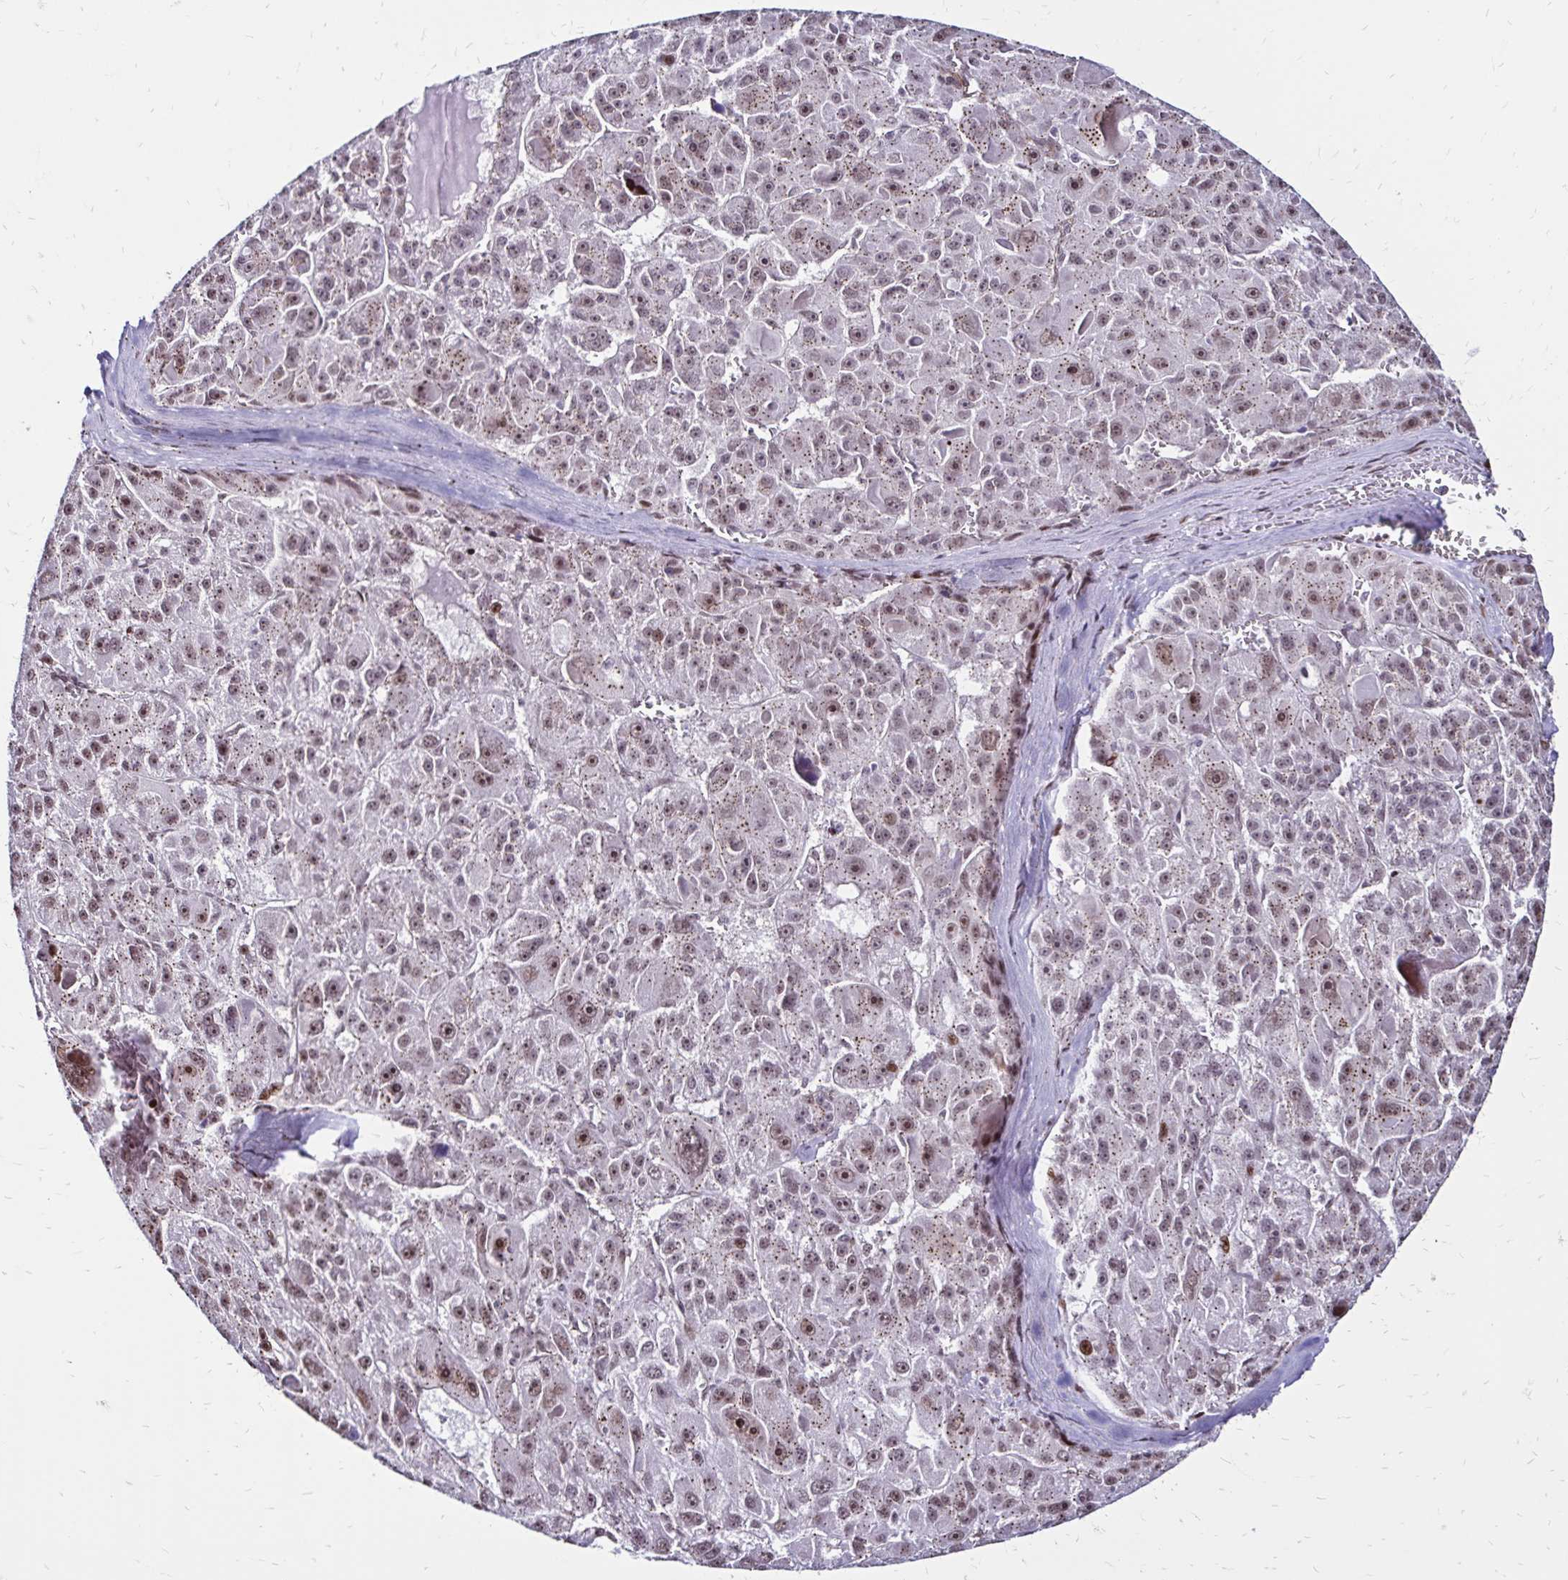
{"staining": {"intensity": "weak", "quantity": ">75%", "location": "cytoplasmic/membranous,nuclear"}, "tissue": "liver cancer", "cell_type": "Tumor cells", "image_type": "cancer", "snomed": [{"axis": "morphology", "description": "Carcinoma, Hepatocellular, NOS"}, {"axis": "topography", "description": "Liver"}], "caption": "The histopathology image reveals immunohistochemical staining of liver cancer. There is weak cytoplasmic/membranous and nuclear positivity is appreciated in about >75% of tumor cells.", "gene": "TOB1", "patient": {"sex": "male", "age": 76}}